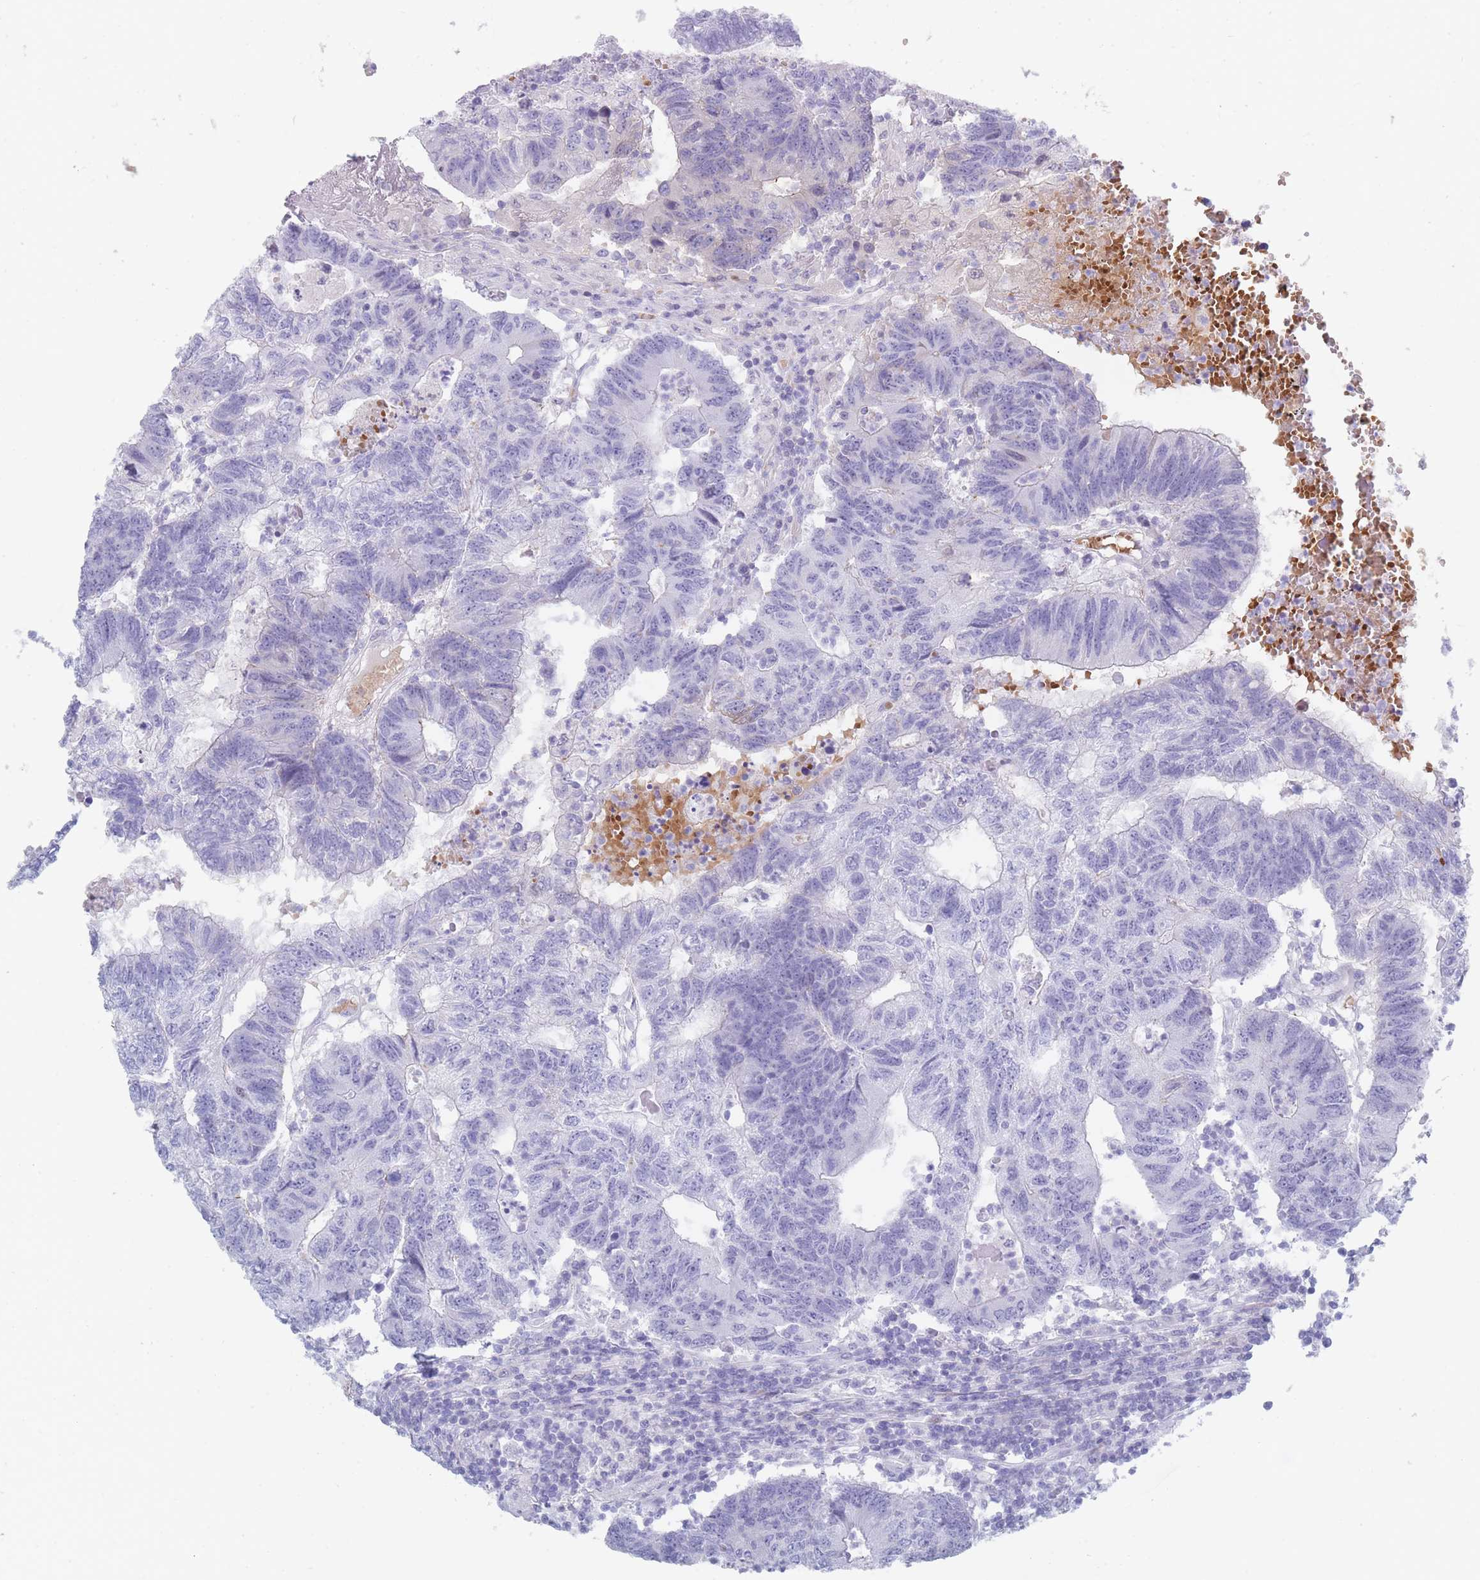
{"staining": {"intensity": "negative", "quantity": "none", "location": "none"}, "tissue": "colorectal cancer", "cell_type": "Tumor cells", "image_type": "cancer", "snomed": [{"axis": "morphology", "description": "Adenocarcinoma, NOS"}, {"axis": "topography", "description": "Colon"}], "caption": "Micrograph shows no protein expression in tumor cells of adenocarcinoma (colorectal) tissue.", "gene": "OR5D16", "patient": {"sex": "female", "age": 48}}